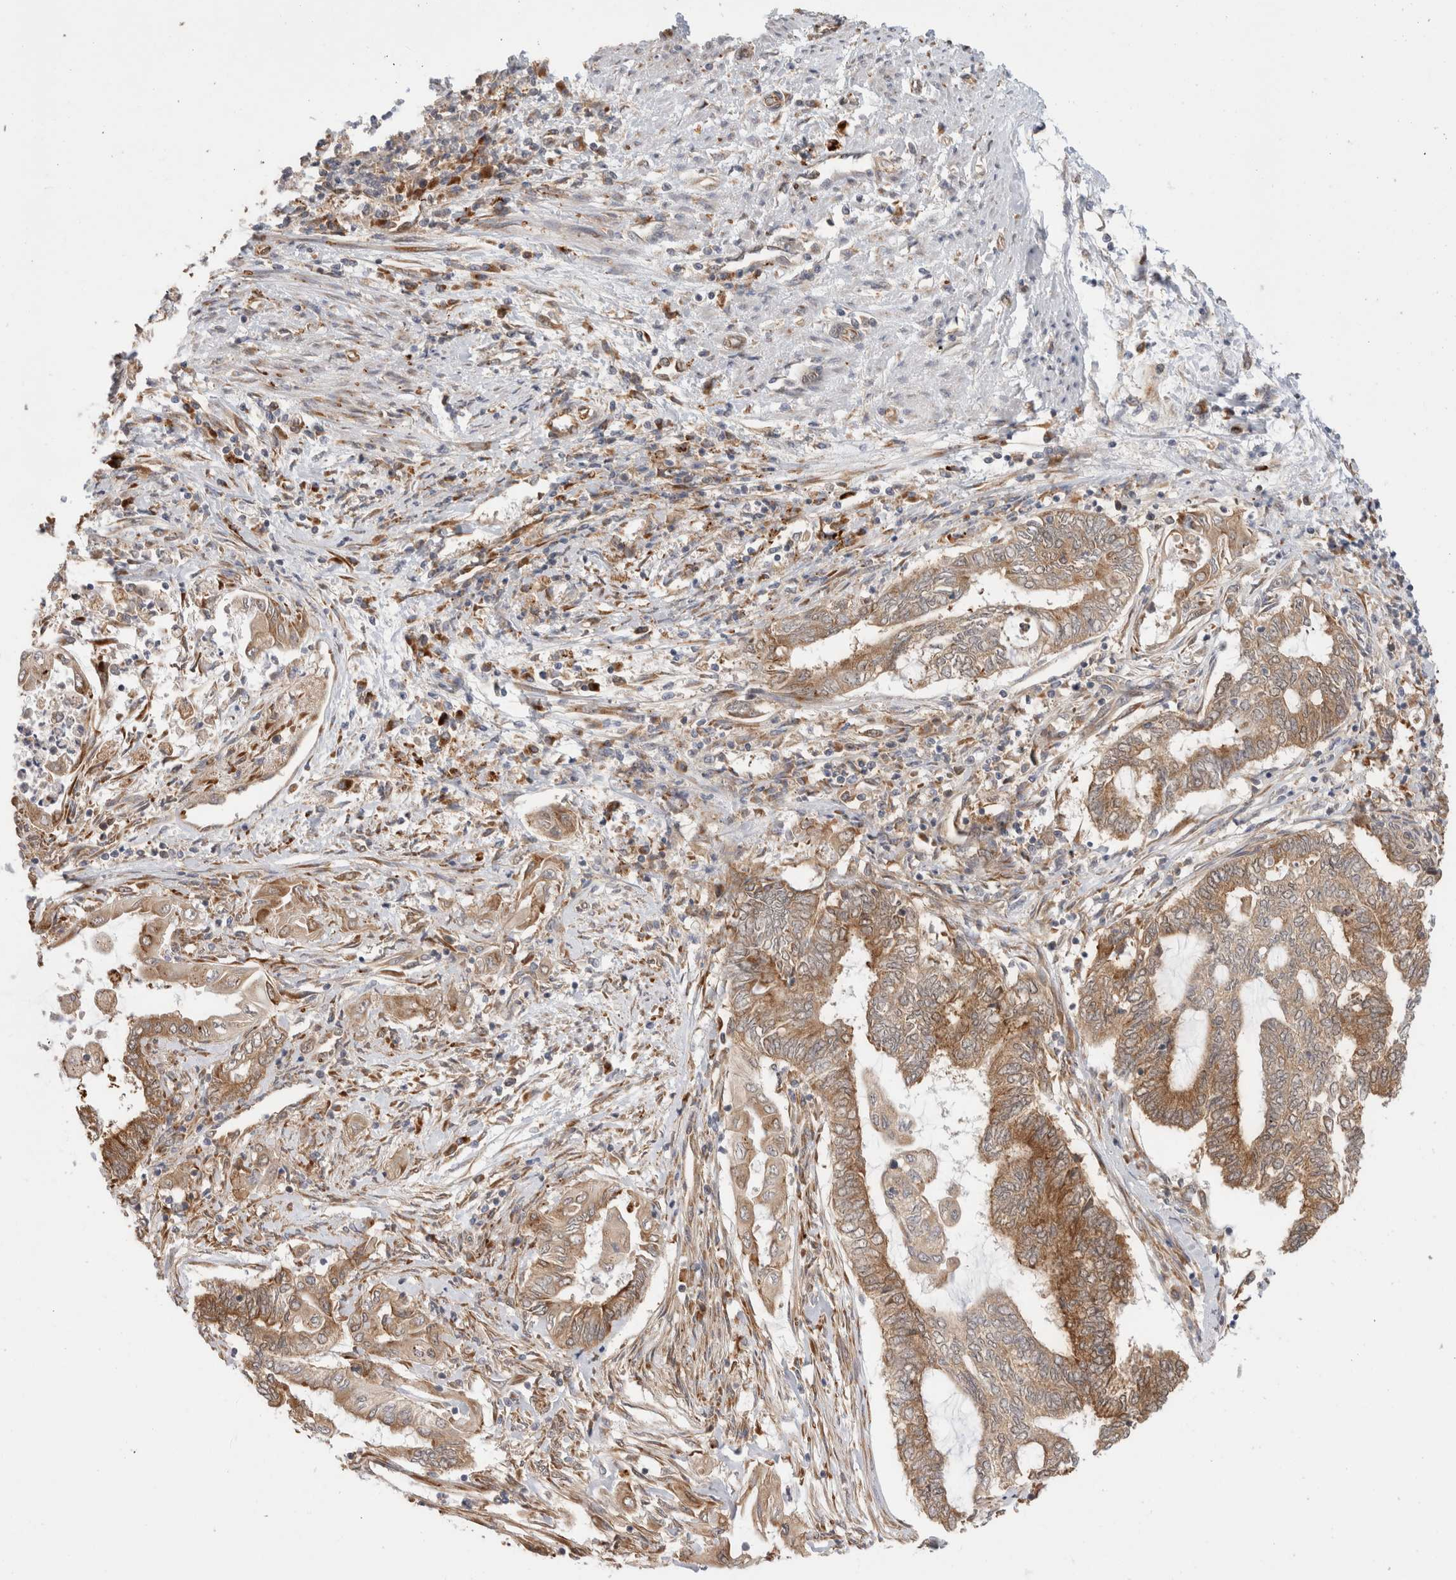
{"staining": {"intensity": "moderate", "quantity": ">75%", "location": "cytoplasmic/membranous"}, "tissue": "endometrial cancer", "cell_type": "Tumor cells", "image_type": "cancer", "snomed": [{"axis": "morphology", "description": "Adenocarcinoma, NOS"}, {"axis": "topography", "description": "Uterus"}, {"axis": "topography", "description": "Endometrium"}], "caption": "A micrograph of human endometrial cancer (adenocarcinoma) stained for a protein reveals moderate cytoplasmic/membranous brown staining in tumor cells.", "gene": "ACTL9", "patient": {"sex": "female", "age": 70}}